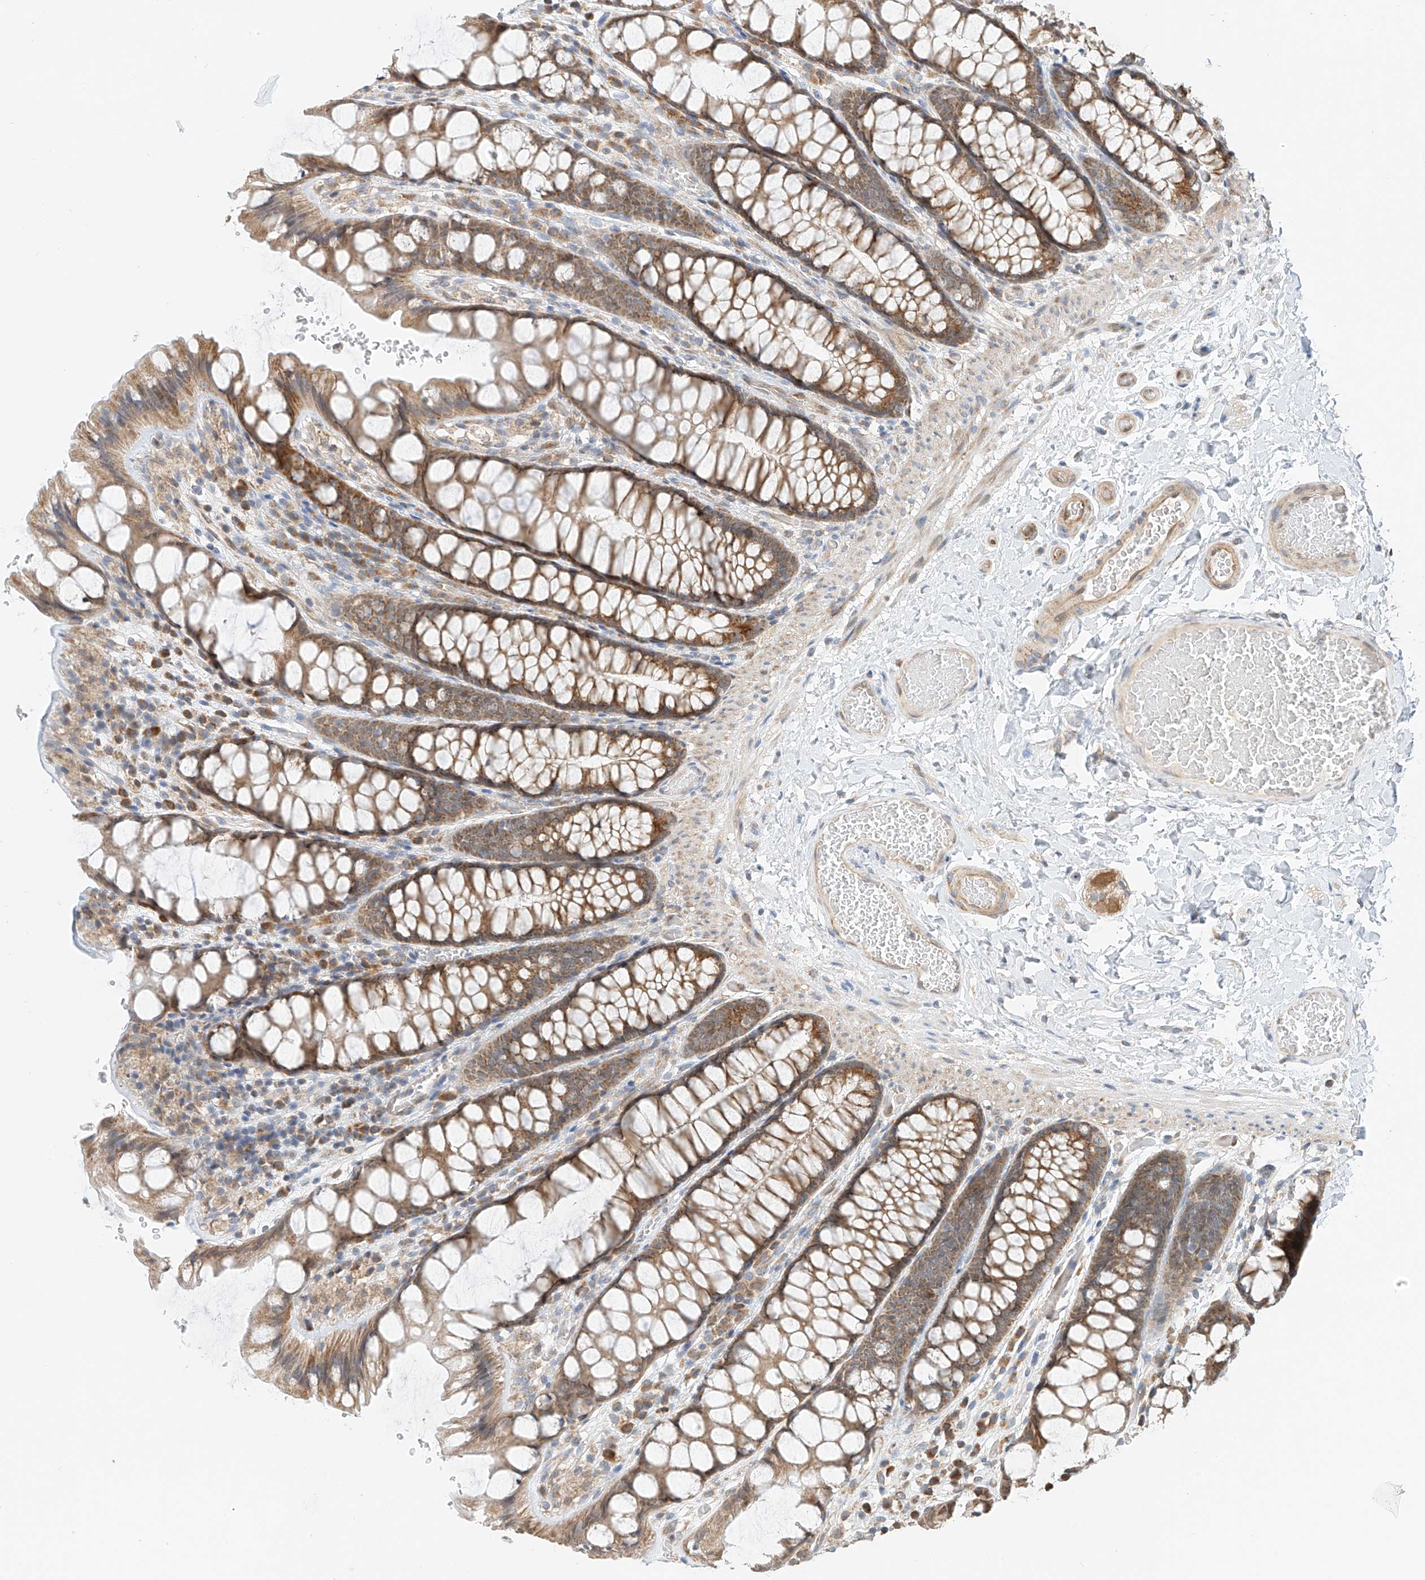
{"staining": {"intensity": "weak", "quantity": ">75%", "location": "cytoplasmic/membranous"}, "tissue": "colon", "cell_type": "Endothelial cells", "image_type": "normal", "snomed": [{"axis": "morphology", "description": "Normal tissue, NOS"}, {"axis": "topography", "description": "Colon"}], "caption": "A micrograph showing weak cytoplasmic/membranous positivity in approximately >75% of endothelial cells in unremarkable colon, as visualized by brown immunohistochemical staining.", "gene": "PPA2", "patient": {"sex": "male", "age": 47}}